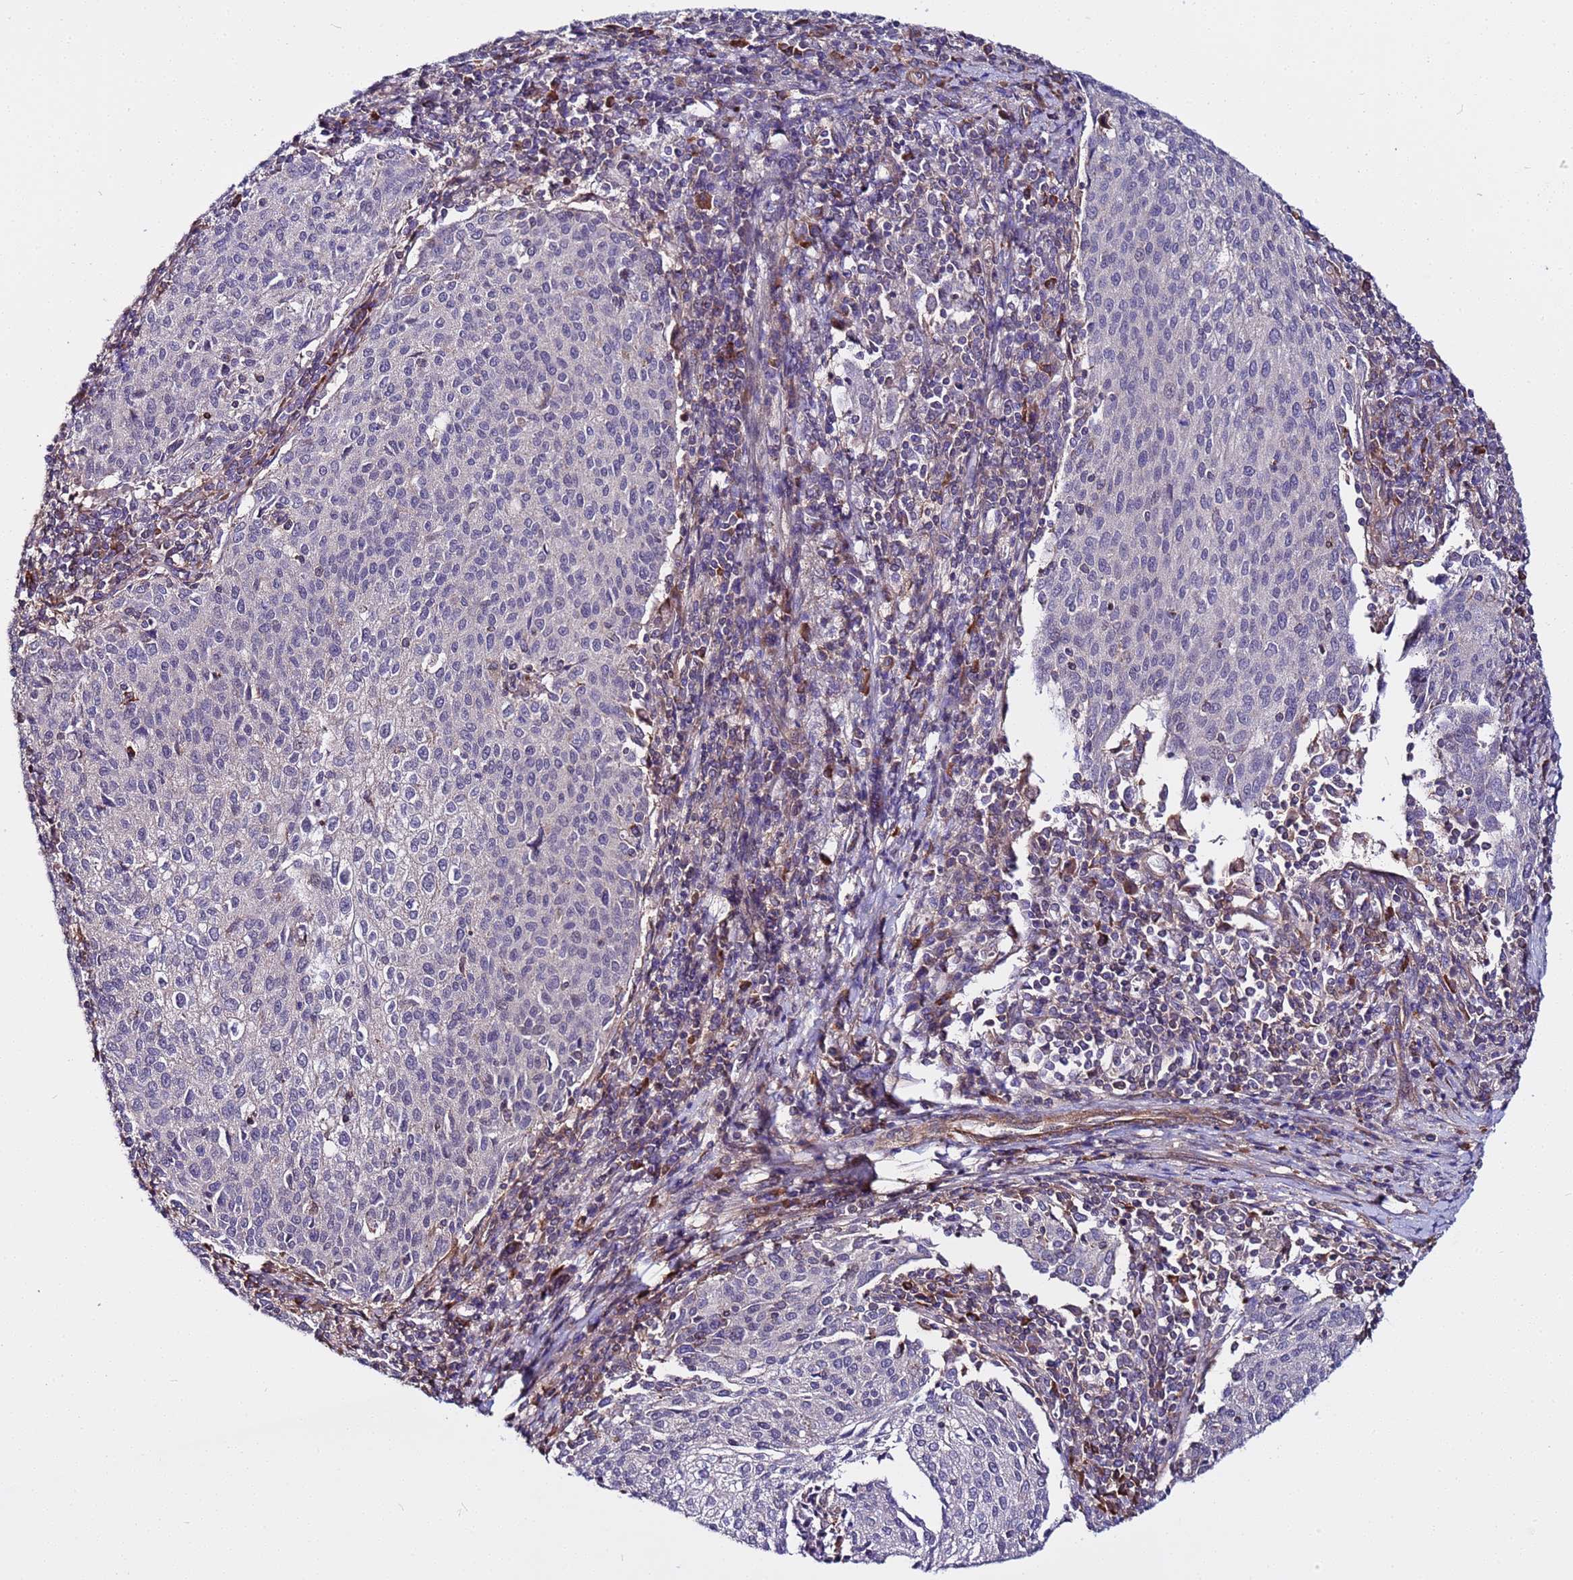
{"staining": {"intensity": "negative", "quantity": "none", "location": "none"}, "tissue": "cervical cancer", "cell_type": "Tumor cells", "image_type": "cancer", "snomed": [{"axis": "morphology", "description": "Squamous cell carcinoma, NOS"}, {"axis": "topography", "description": "Cervix"}], "caption": "Human cervical cancer stained for a protein using immunohistochemistry reveals no expression in tumor cells.", "gene": "STK38", "patient": {"sex": "female", "age": 46}}